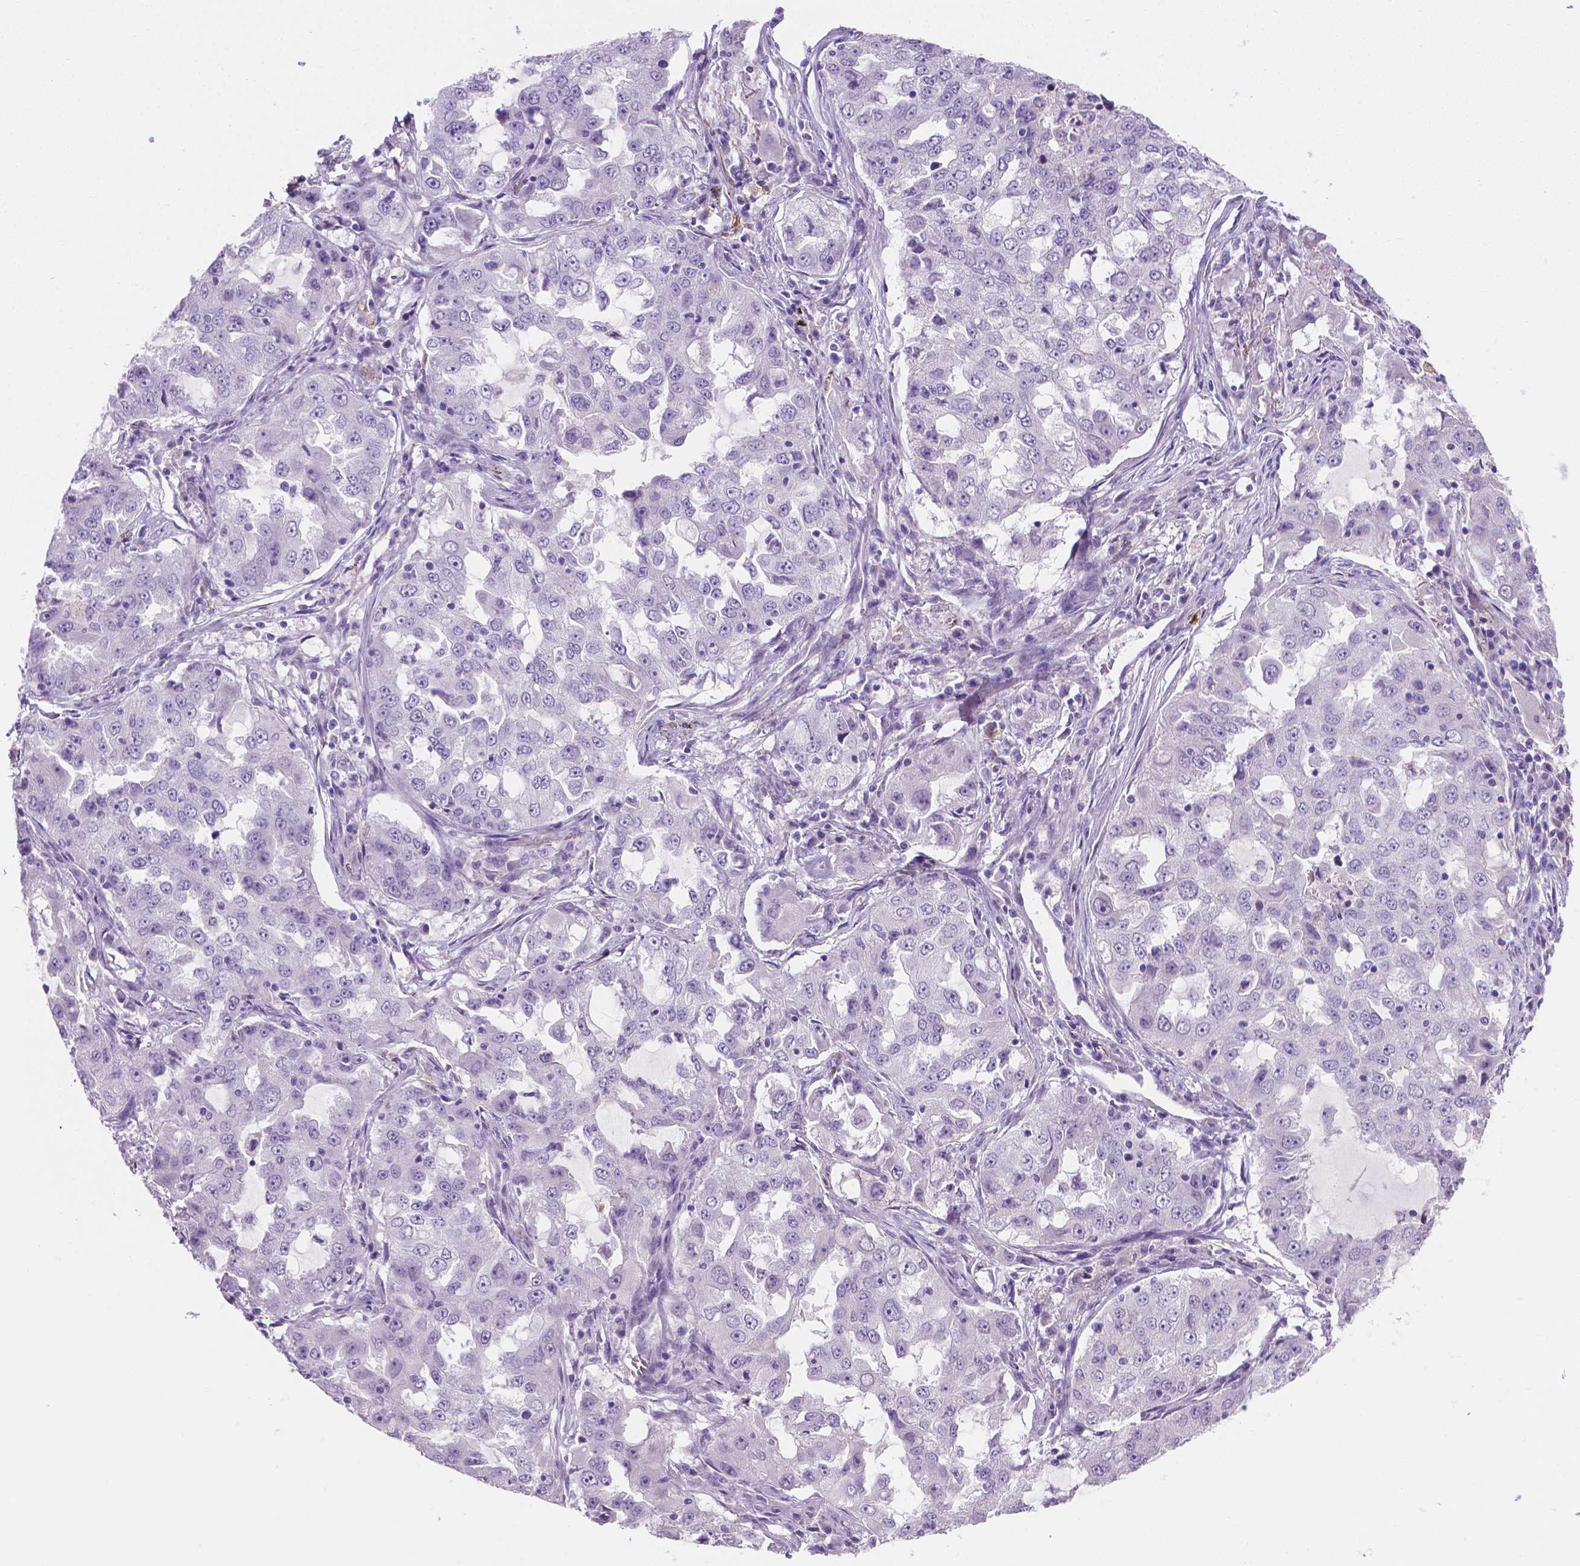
{"staining": {"intensity": "negative", "quantity": "none", "location": "none"}, "tissue": "lung cancer", "cell_type": "Tumor cells", "image_type": "cancer", "snomed": [{"axis": "morphology", "description": "Adenocarcinoma, NOS"}, {"axis": "topography", "description": "Lung"}], "caption": "Lung cancer was stained to show a protein in brown. There is no significant staining in tumor cells. (Immunohistochemistry, brightfield microscopy, high magnification).", "gene": "GSDMA", "patient": {"sex": "female", "age": 61}}